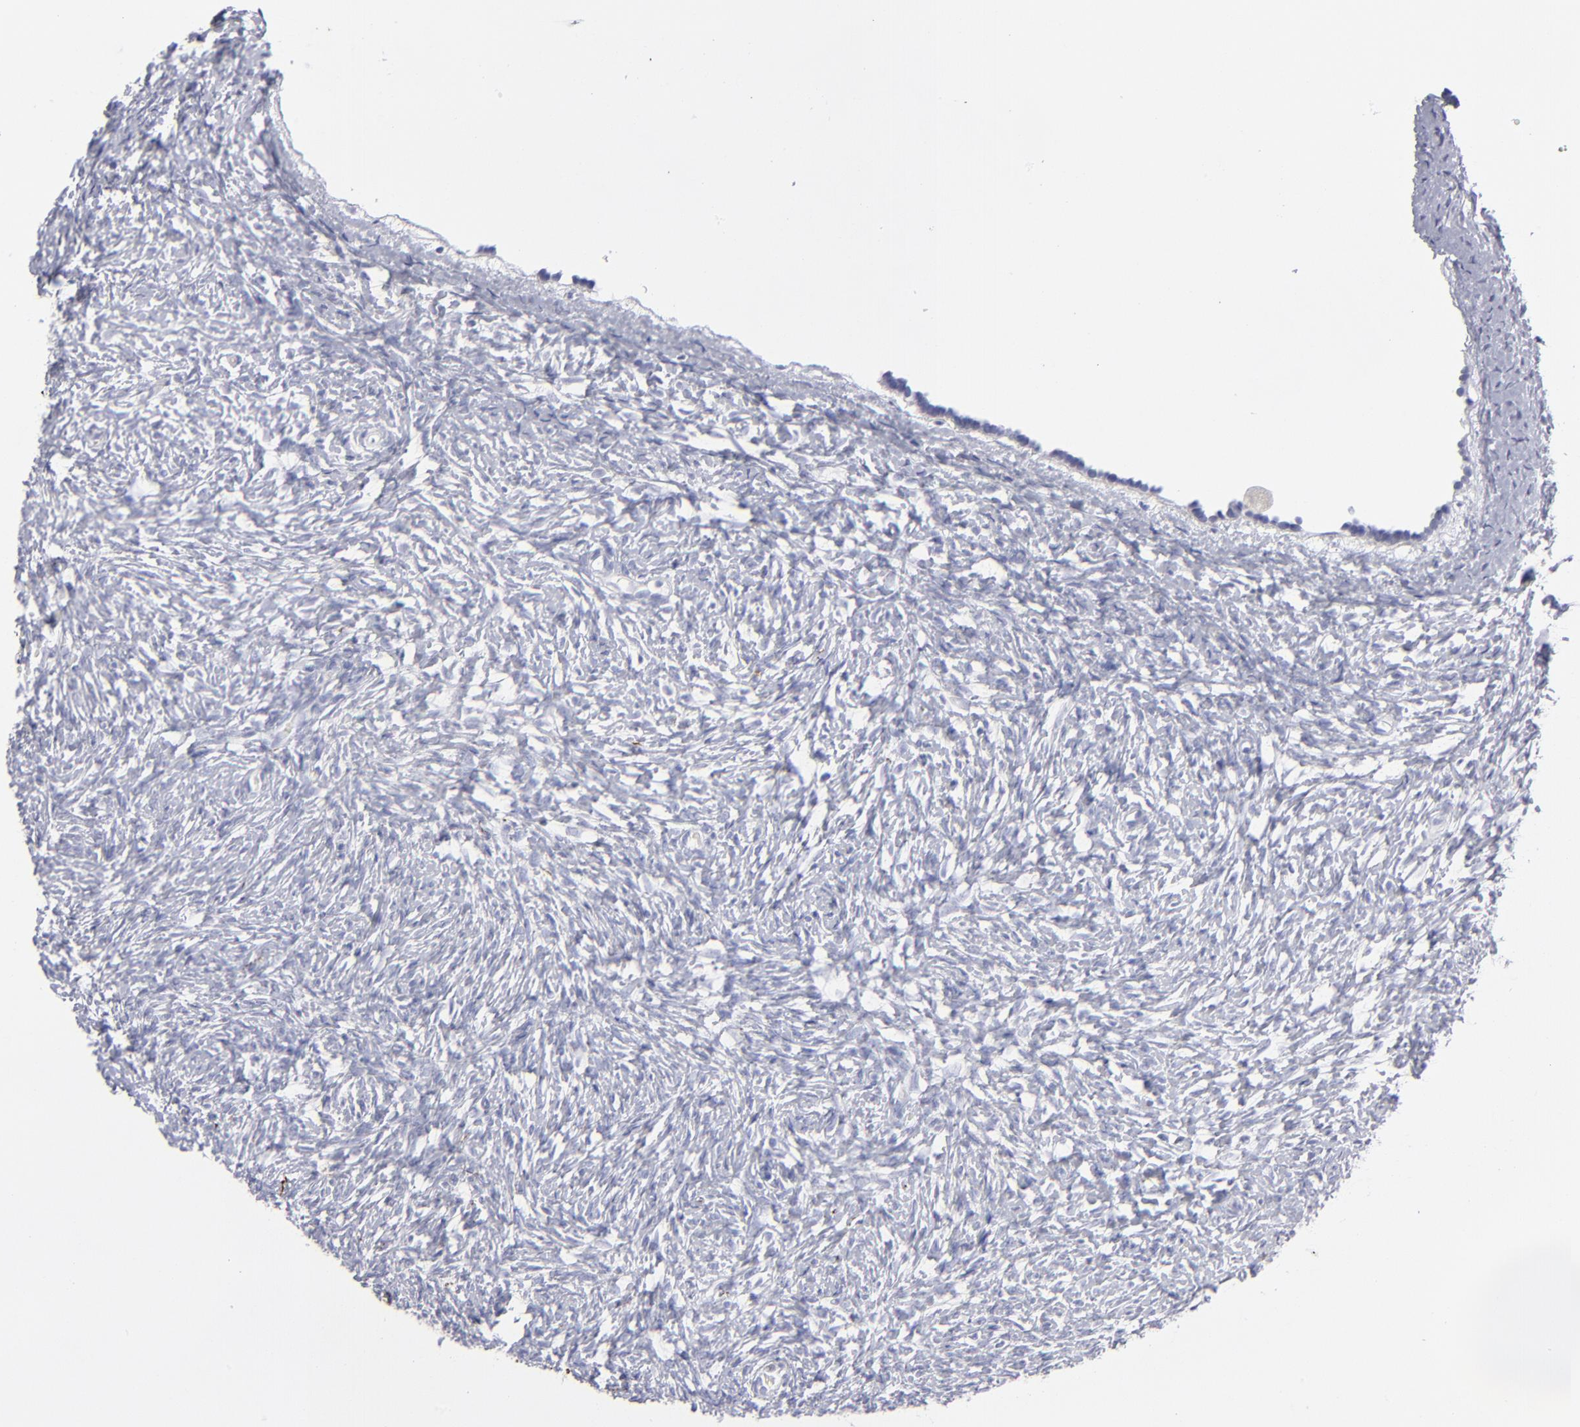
{"staining": {"intensity": "negative", "quantity": "none", "location": "none"}, "tissue": "ovary", "cell_type": "Follicle cells", "image_type": "normal", "snomed": [{"axis": "morphology", "description": "Normal tissue, NOS"}, {"axis": "topography", "description": "Ovary"}], "caption": "This is a micrograph of immunohistochemistry staining of benign ovary, which shows no positivity in follicle cells.", "gene": "CADM3", "patient": {"sex": "female", "age": 35}}